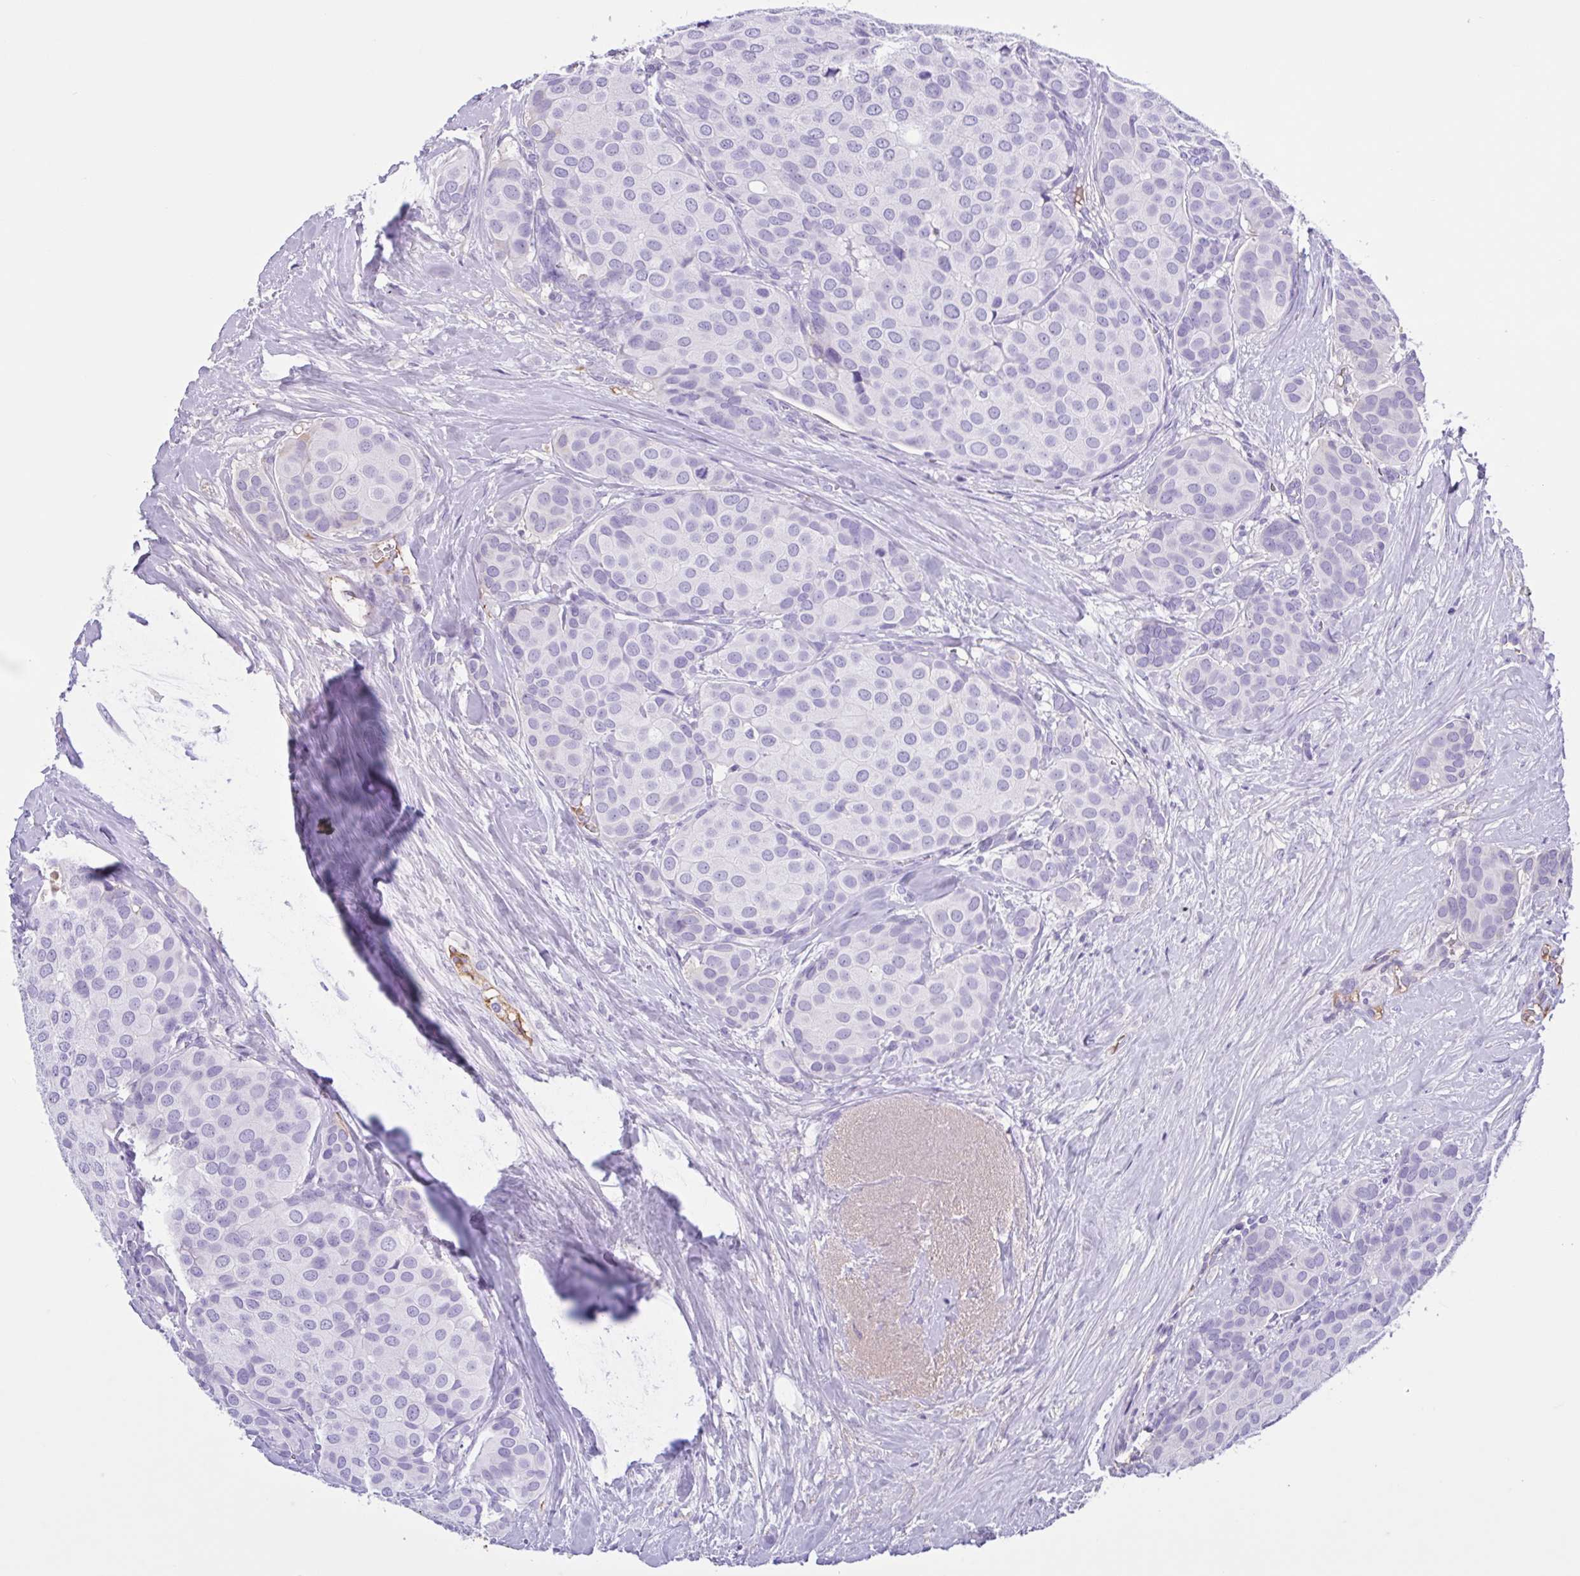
{"staining": {"intensity": "negative", "quantity": "none", "location": "none"}, "tissue": "breast cancer", "cell_type": "Tumor cells", "image_type": "cancer", "snomed": [{"axis": "morphology", "description": "Duct carcinoma"}, {"axis": "topography", "description": "Breast"}], "caption": "DAB (3,3'-diaminobenzidine) immunohistochemical staining of breast cancer reveals no significant positivity in tumor cells.", "gene": "LARGE2", "patient": {"sex": "female", "age": 70}}